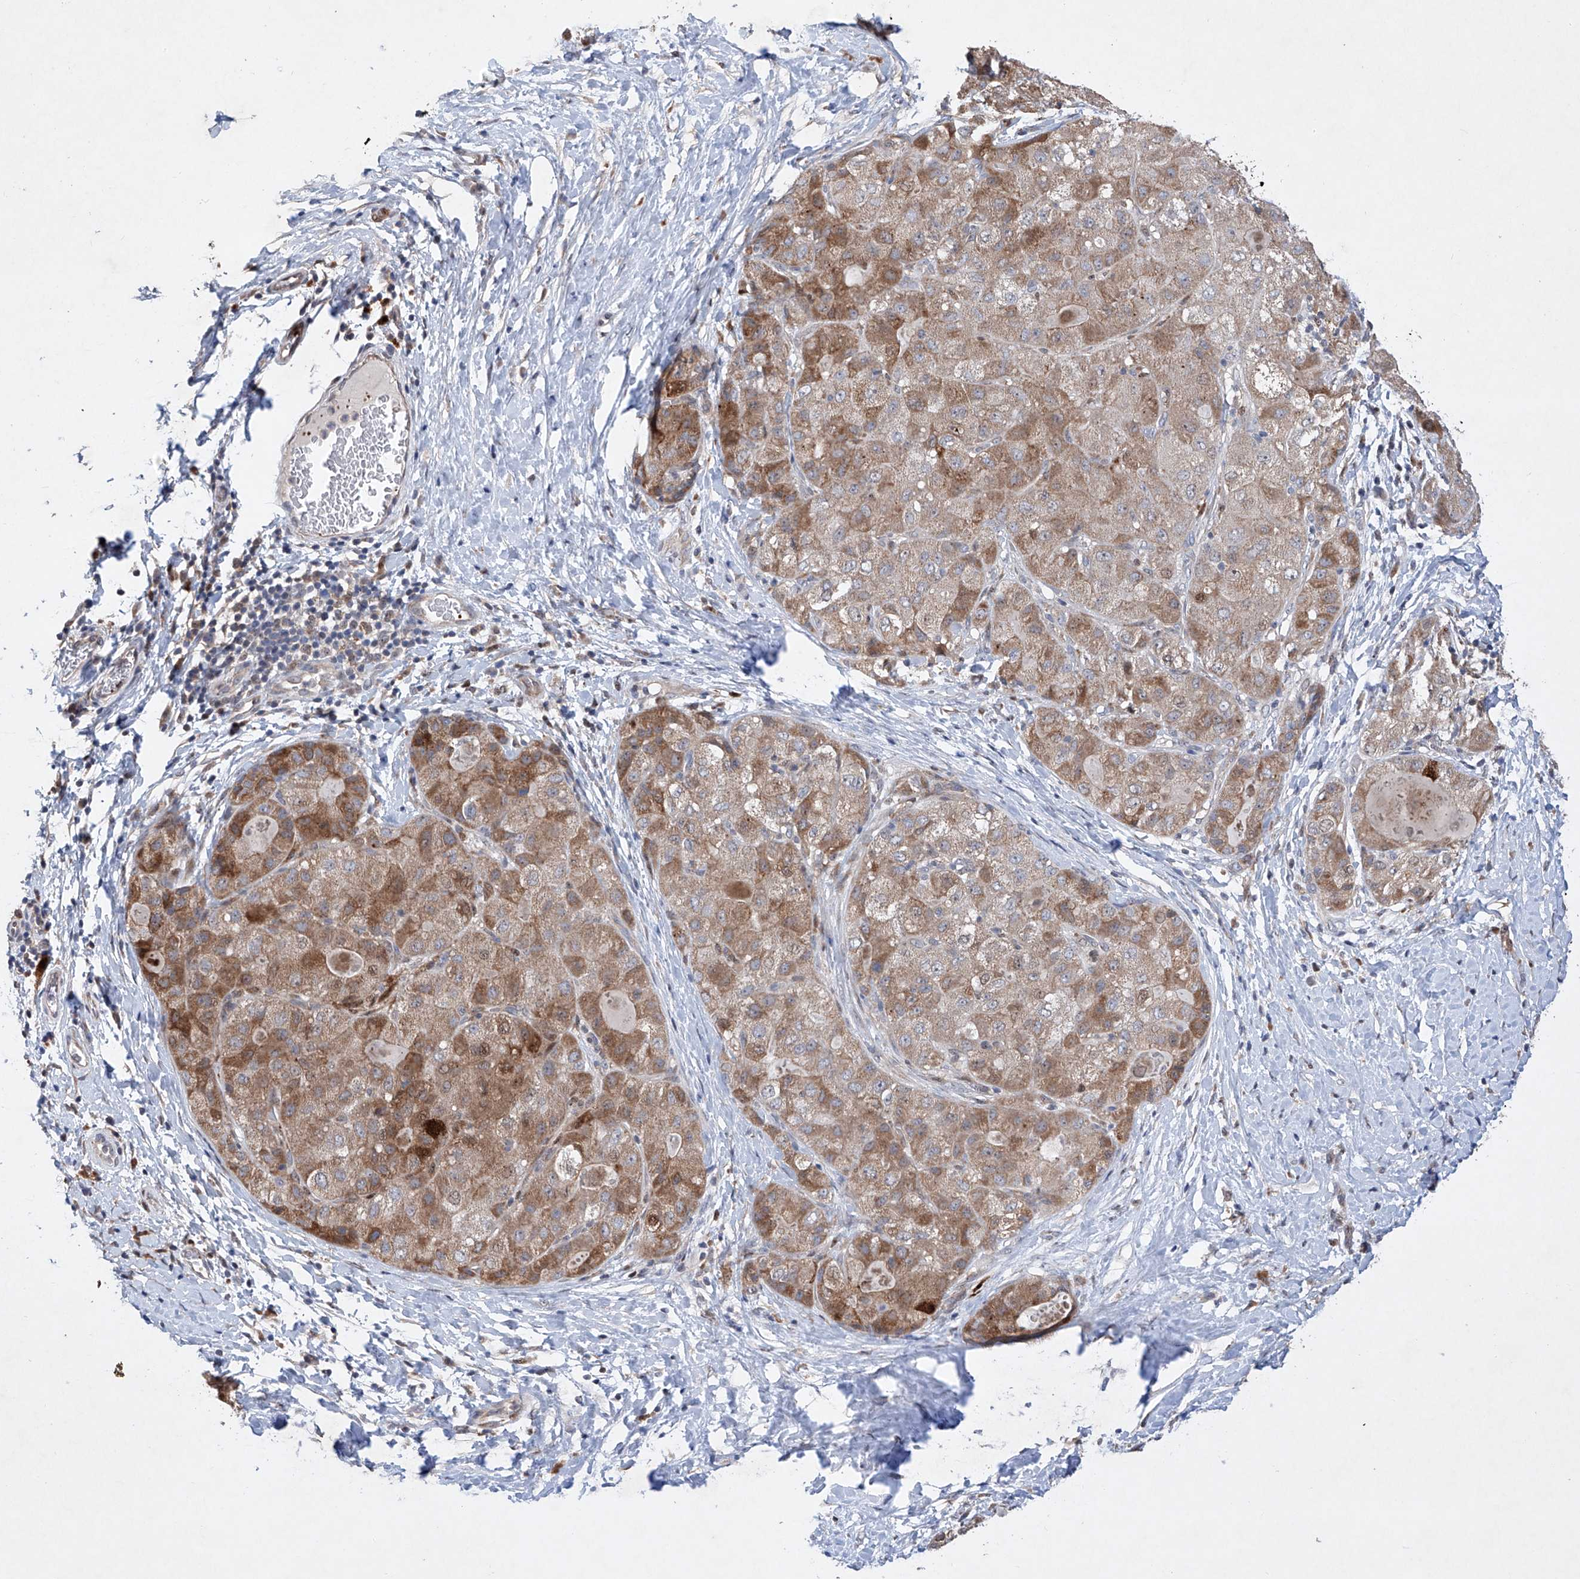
{"staining": {"intensity": "moderate", "quantity": "25%-75%", "location": "cytoplasmic/membranous"}, "tissue": "liver cancer", "cell_type": "Tumor cells", "image_type": "cancer", "snomed": [{"axis": "morphology", "description": "Carcinoma, Hepatocellular, NOS"}, {"axis": "topography", "description": "Liver"}], "caption": "Hepatocellular carcinoma (liver) stained with immunohistochemistry demonstrates moderate cytoplasmic/membranous positivity in approximately 25%-75% of tumor cells.", "gene": "AFG1L", "patient": {"sex": "male", "age": 80}}